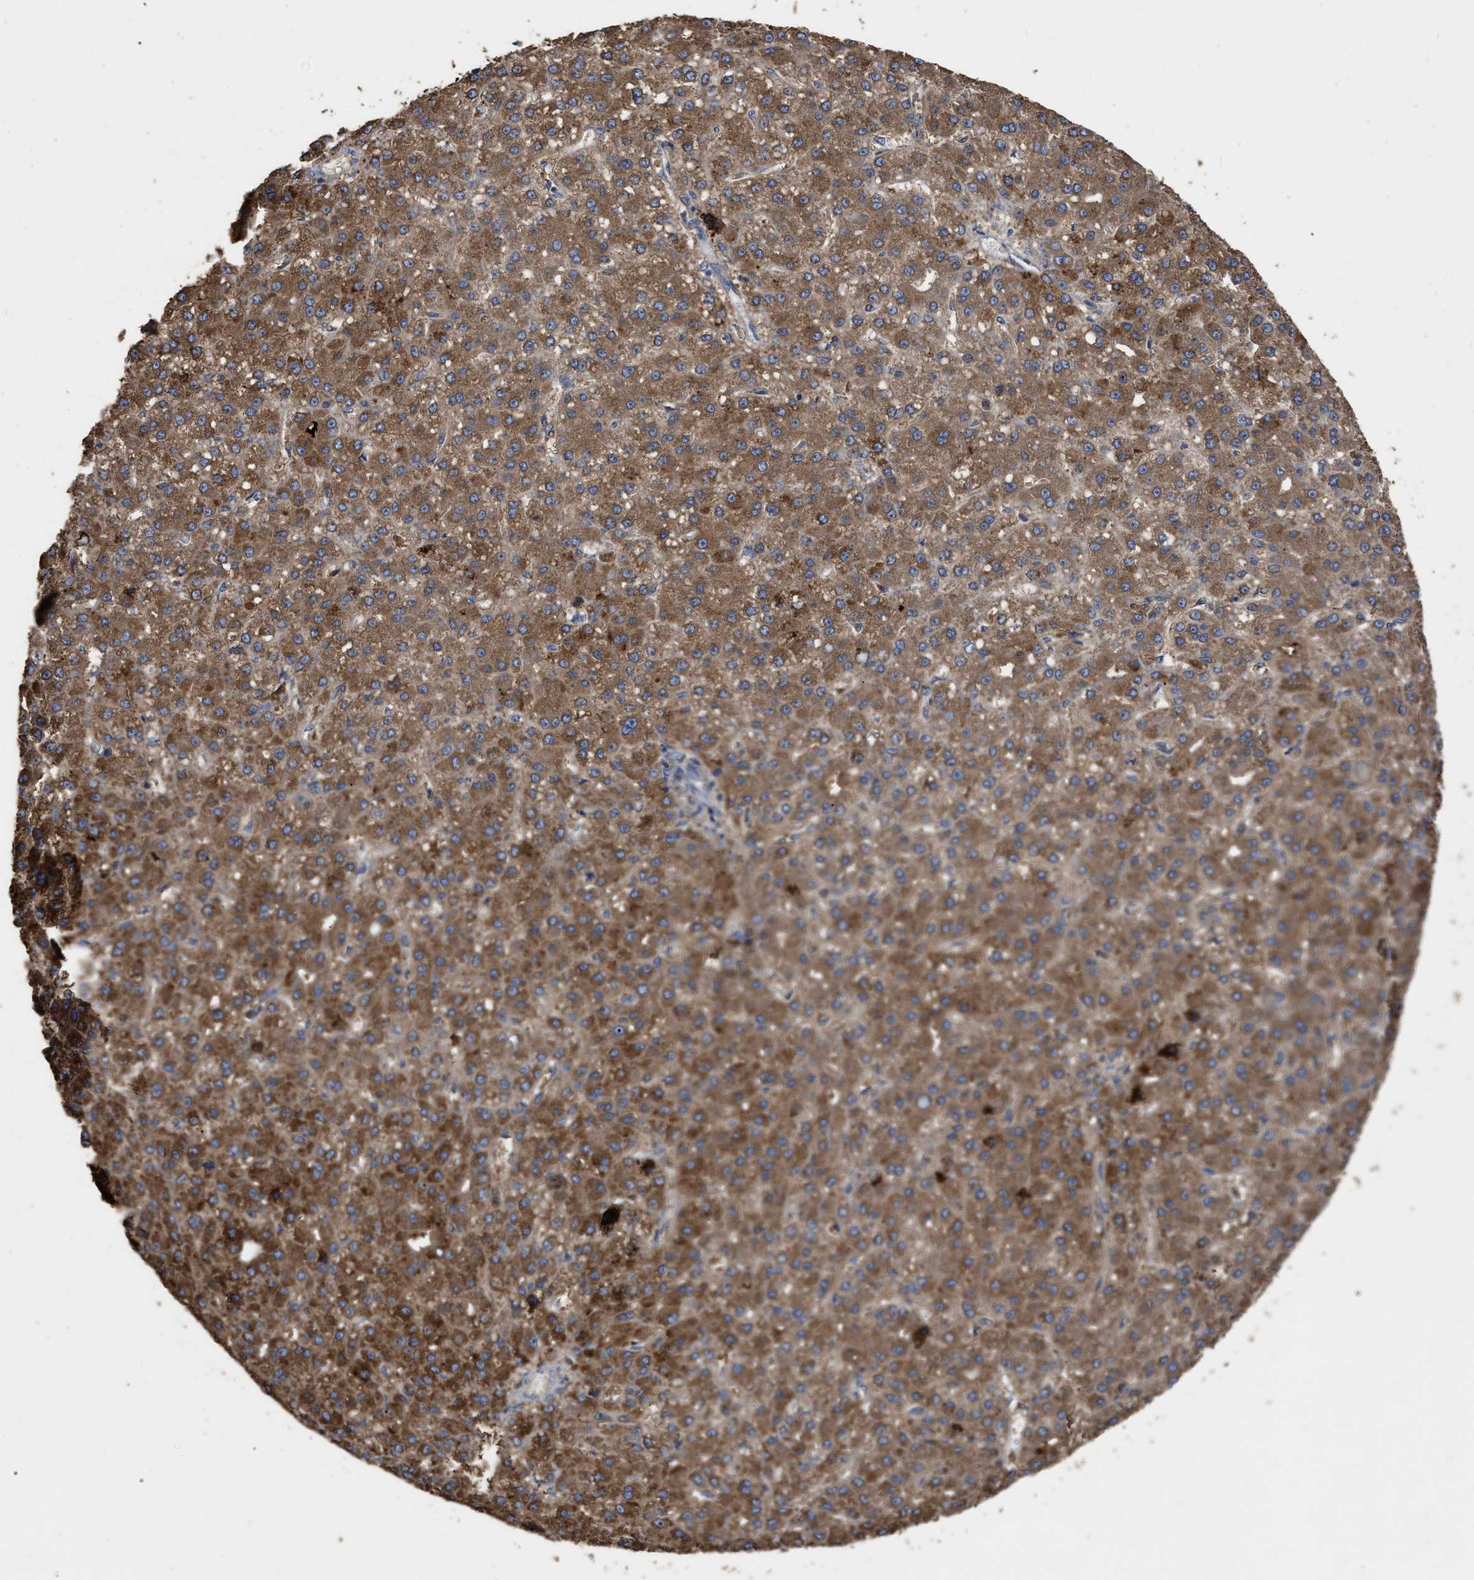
{"staining": {"intensity": "moderate", "quantity": ">75%", "location": "cytoplasmic/membranous"}, "tissue": "liver cancer", "cell_type": "Tumor cells", "image_type": "cancer", "snomed": [{"axis": "morphology", "description": "Carcinoma, Hepatocellular, NOS"}, {"axis": "topography", "description": "Liver"}], "caption": "Liver hepatocellular carcinoma tissue exhibits moderate cytoplasmic/membranous expression in approximately >75% of tumor cells, visualized by immunohistochemistry.", "gene": "GPR179", "patient": {"sex": "male", "age": 67}}